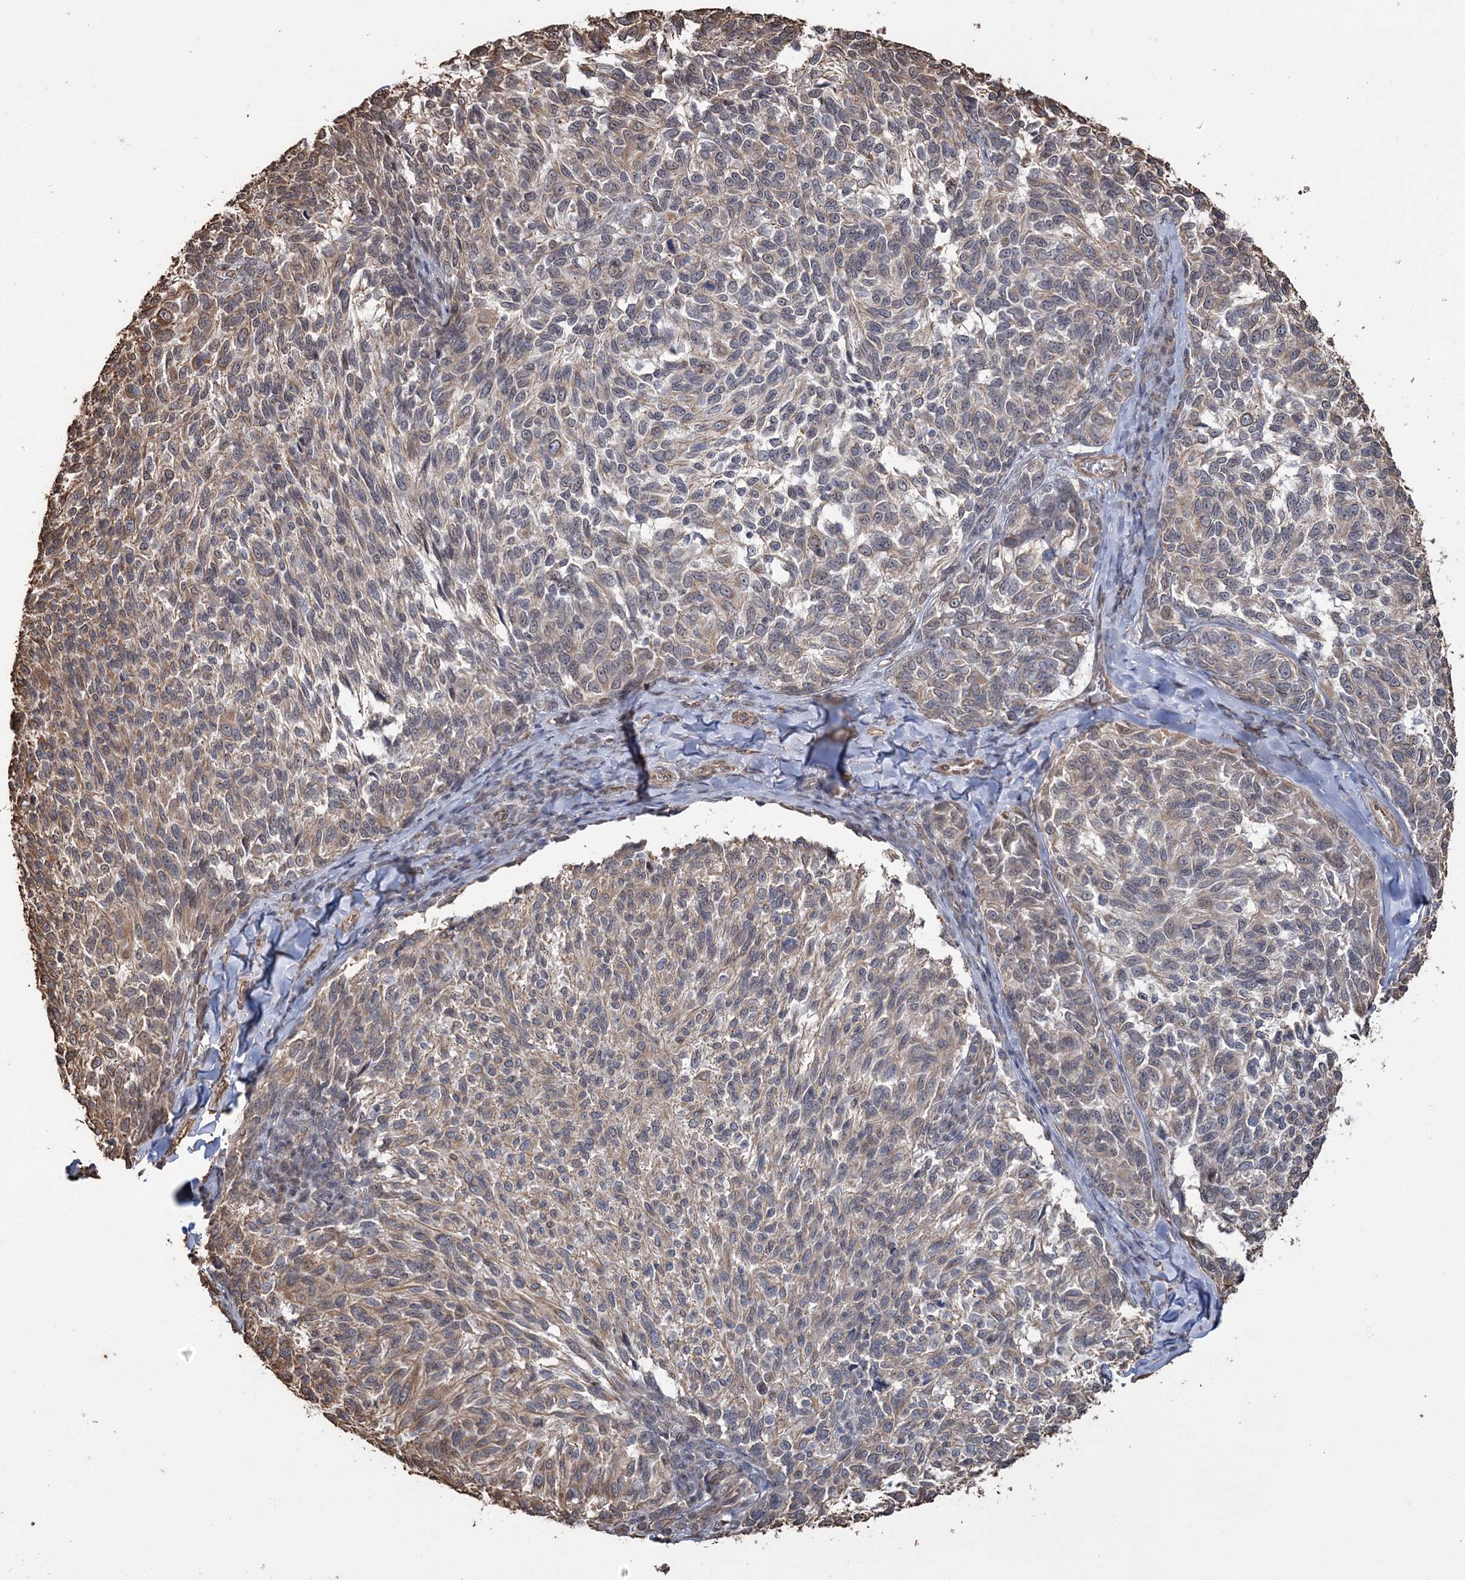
{"staining": {"intensity": "weak", "quantity": "25%-75%", "location": "cytoplasmic/membranous"}, "tissue": "melanoma", "cell_type": "Tumor cells", "image_type": "cancer", "snomed": [{"axis": "morphology", "description": "Malignant melanoma, NOS"}, {"axis": "topography", "description": "Skin"}], "caption": "Immunohistochemical staining of melanoma displays low levels of weak cytoplasmic/membranous positivity in approximately 25%-75% of tumor cells. The protein is stained brown, and the nuclei are stained in blue (DAB (3,3'-diaminobenzidine) IHC with brightfield microscopy, high magnification).", "gene": "ATP11B", "patient": {"sex": "female", "age": 73}}